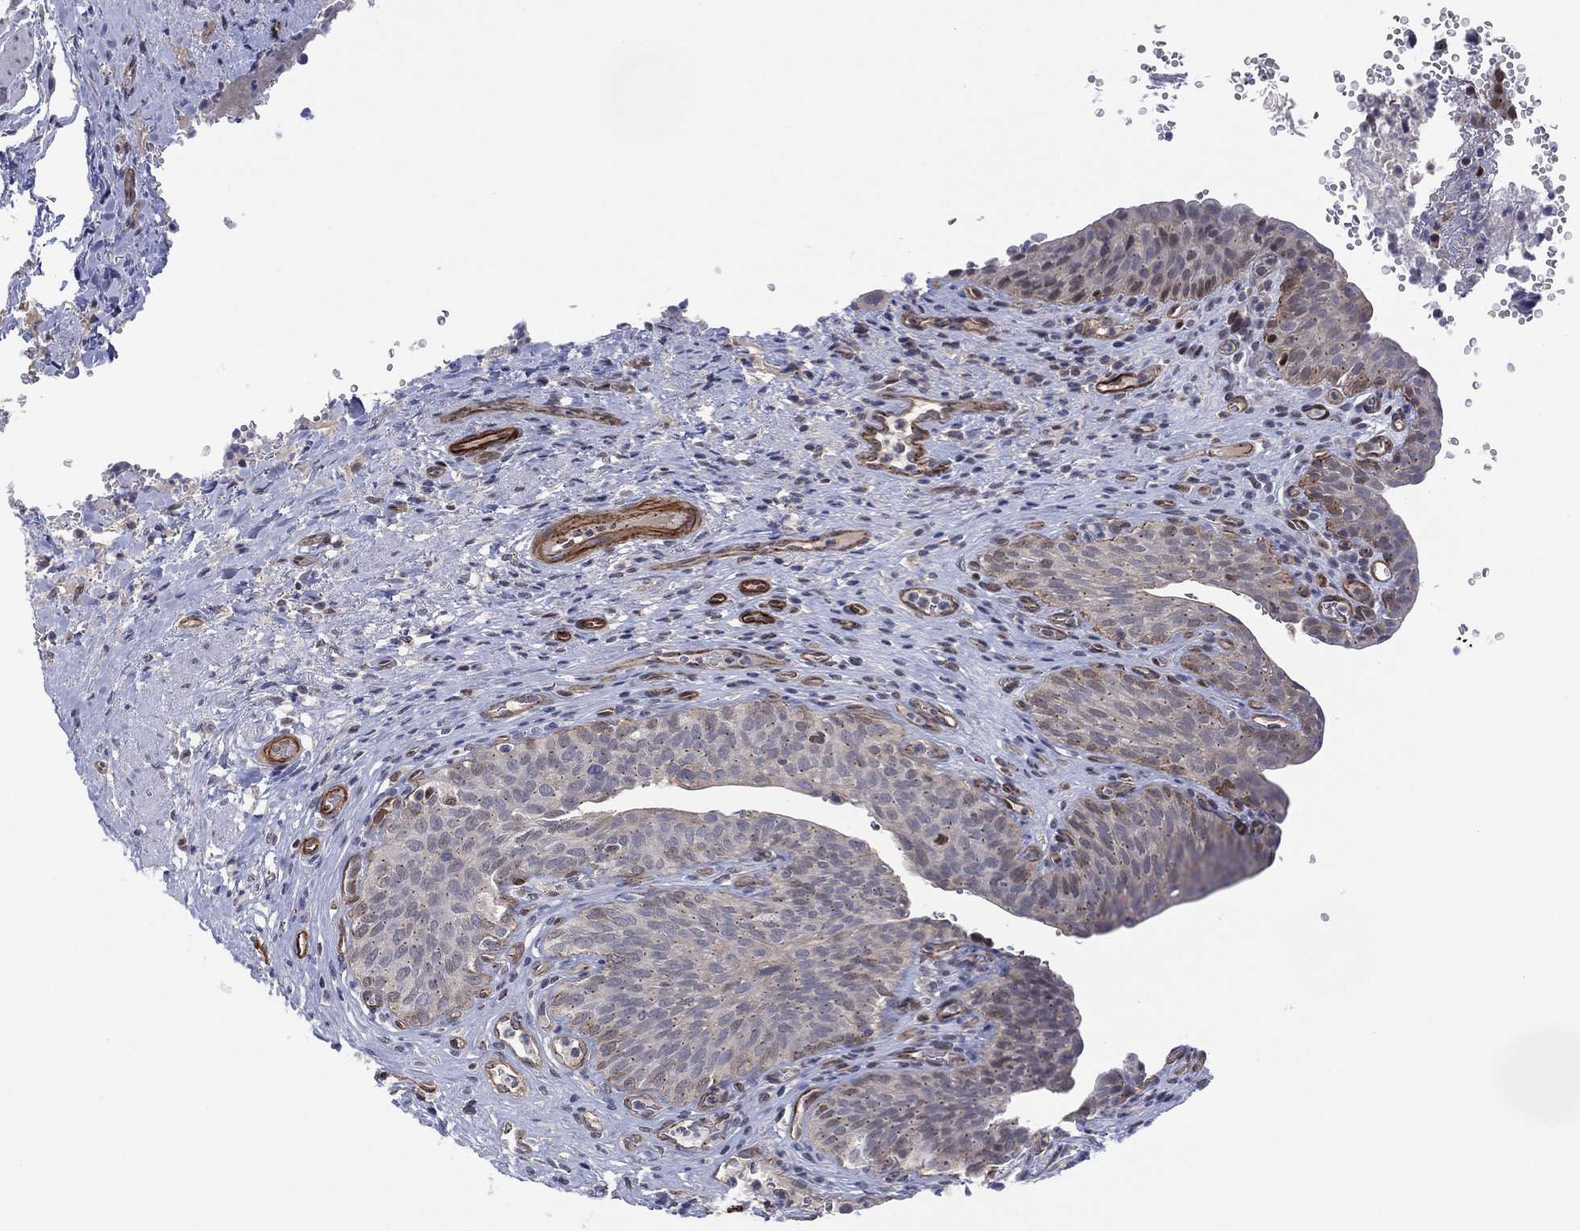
{"staining": {"intensity": "negative", "quantity": "none", "location": "none"}, "tissue": "urinary bladder", "cell_type": "Urothelial cells", "image_type": "normal", "snomed": [{"axis": "morphology", "description": "Normal tissue, NOS"}, {"axis": "topography", "description": "Urinary bladder"}], "caption": "High power microscopy image of an immunohistochemistry (IHC) photomicrograph of unremarkable urinary bladder, revealing no significant staining in urothelial cells. (Brightfield microscopy of DAB (3,3'-diaminobenzidine) immunohistochemistry (IHC) at high magnification).", "gene": "GSE1", "patient": {"sex": "male", "age": 66}}